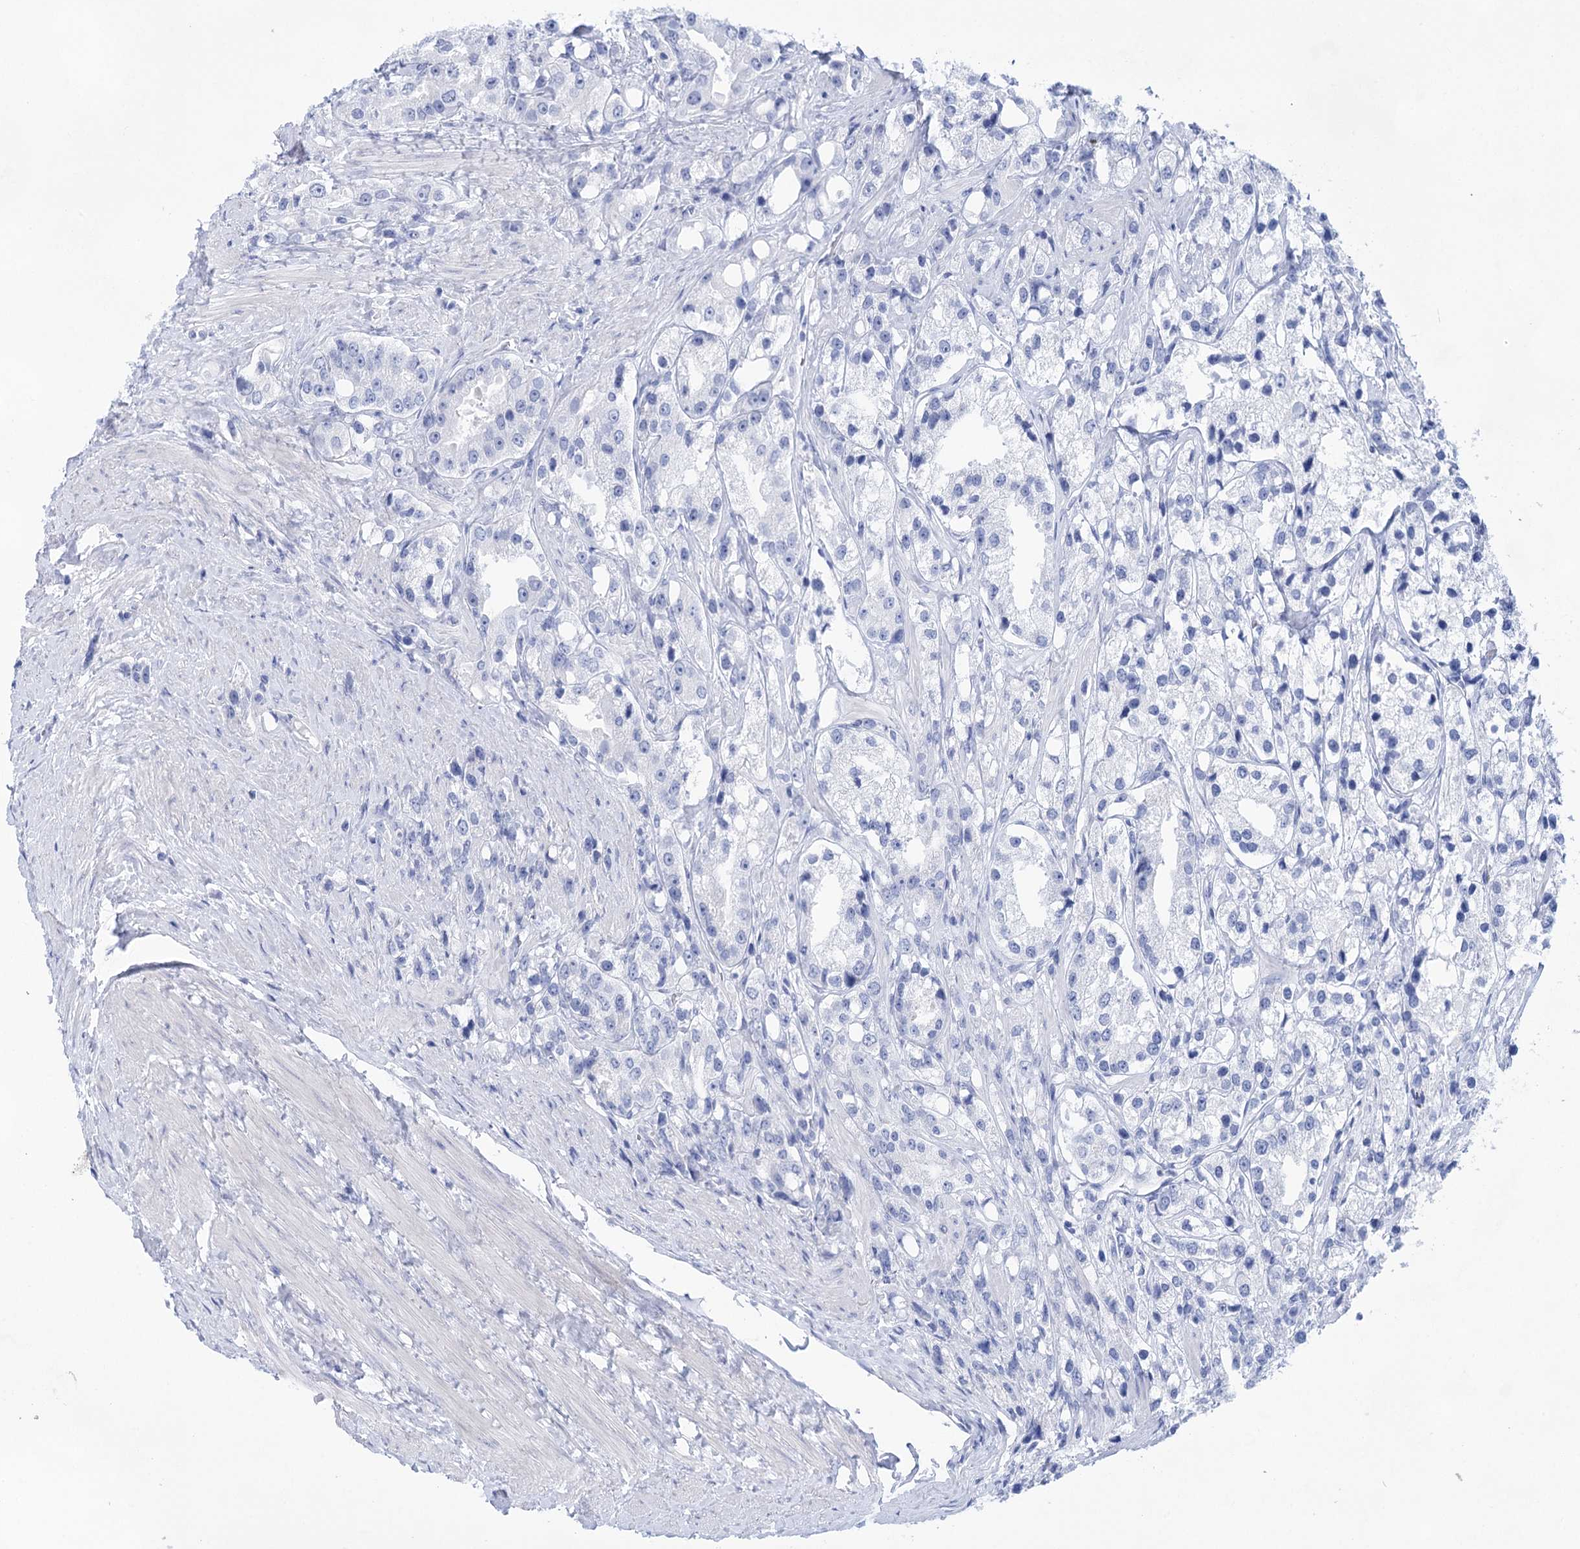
{"staining": {"intensity": "negative", "quantity": "none", "location": "none"}, "tissue": "prostate cancer", "cell_type": "Tumor cells", "image_type": "cancer", "snomed": [{"axis": "morphology", "description": "Adenocarcinoma, NOS"}, {"axis": "topography", "description": "Prostate"}], "caption": "There is no significant positivity in tumor cells of adenocarcinoma (prostate).", "gene": "LALBA", "patient": {"sex": "male", "age": 79}}